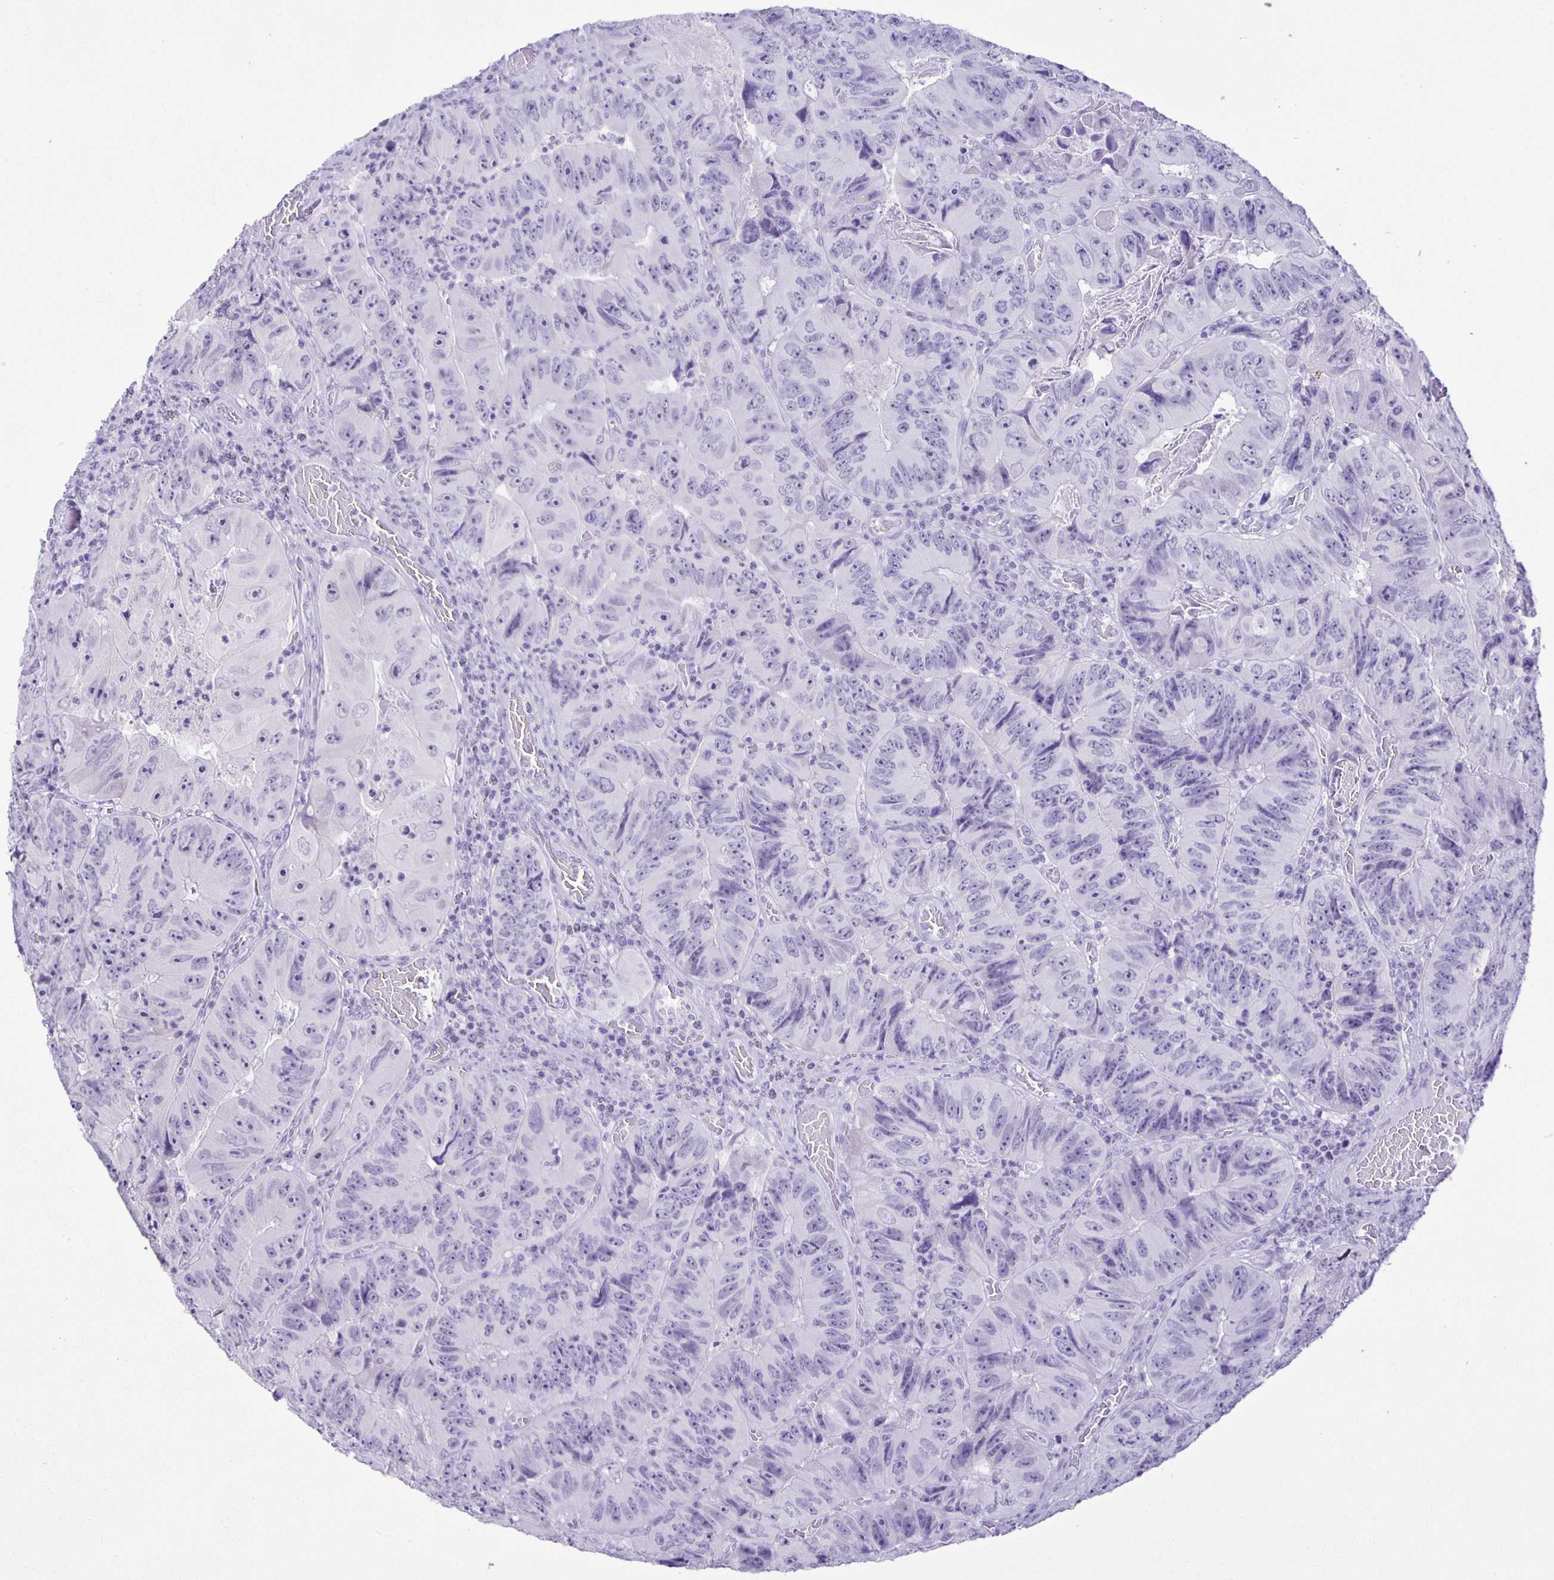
{"staining": {"intensity": "negative", "quantity": "none", "location": "none"}, "tissue": "colorectal cancer", "cell_type": "Tumor cells", "image_type": "cancer", "snomed": [{"axis": "morphology", "description": "Adenocarcinoma, NOS"}, {"axis": "topography", "description": "Colon"}], "caption": "Immunohistochemistry (IHC) of colorectal cancer (adenocarcinoma) reveals no staining in tumor cells.", "gene": "EZHIP", "patient": {"sex": "female", "age": 84}}